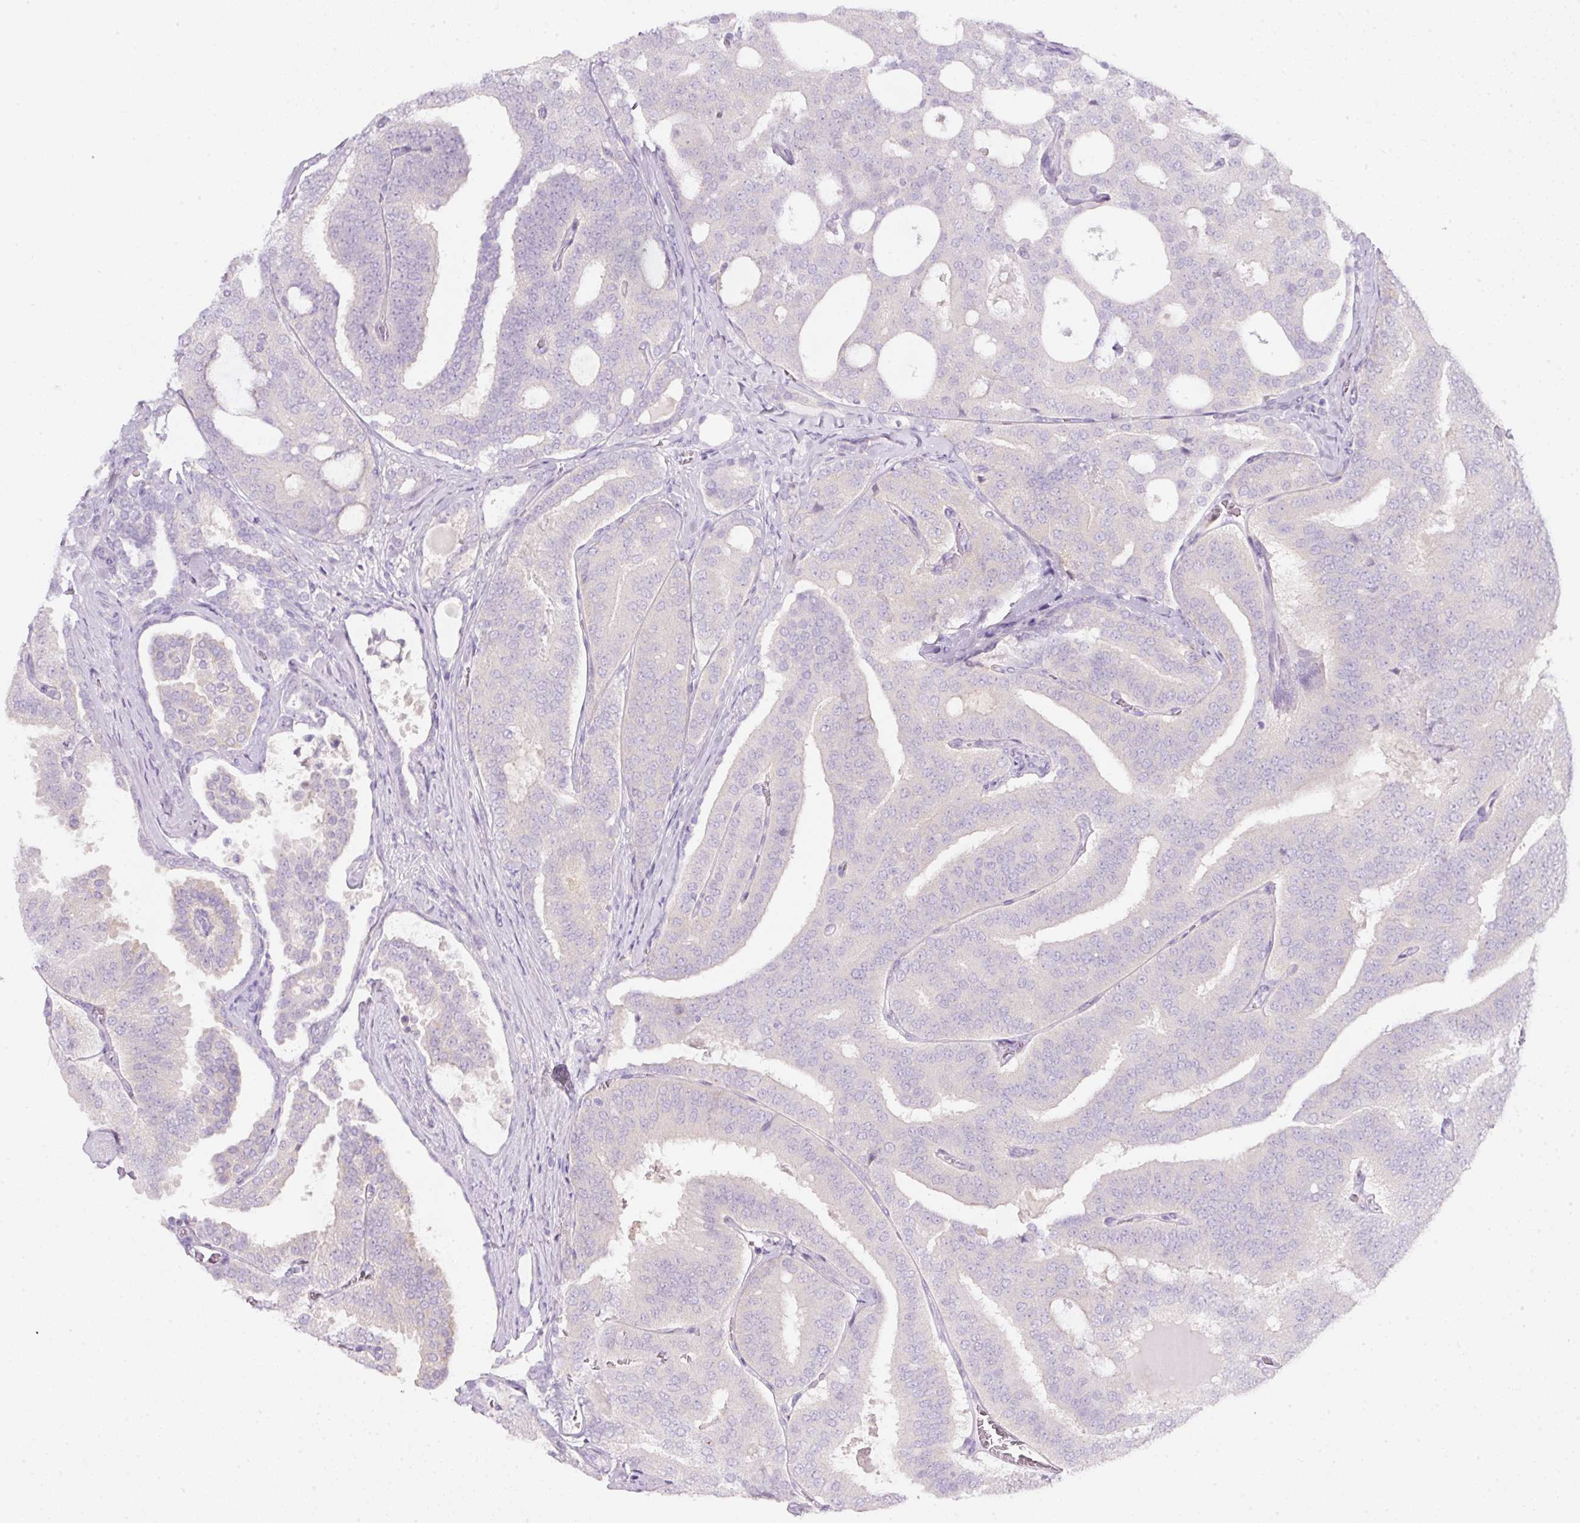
{"staining": {"intensity": "negative", "quantity": "none", "location": "none"}, "tissue": "prostate cancer", "cell_type": "Tumor cells", "image_type": "cancer", "snomed": [{"axis": "morphology", "description": "Adenocarcinoma, High grade"}, {"axis": "topography", "description": "Prostate"}], "caption": "Immunohistochemistry image of human adenocarcinoma (high-grade) (prostate) stained for a protein (brown), which demonstrates no expression in tumor cells.", "gene": "SLC2A2", "patient": {"sex": "male", "age": 65}}